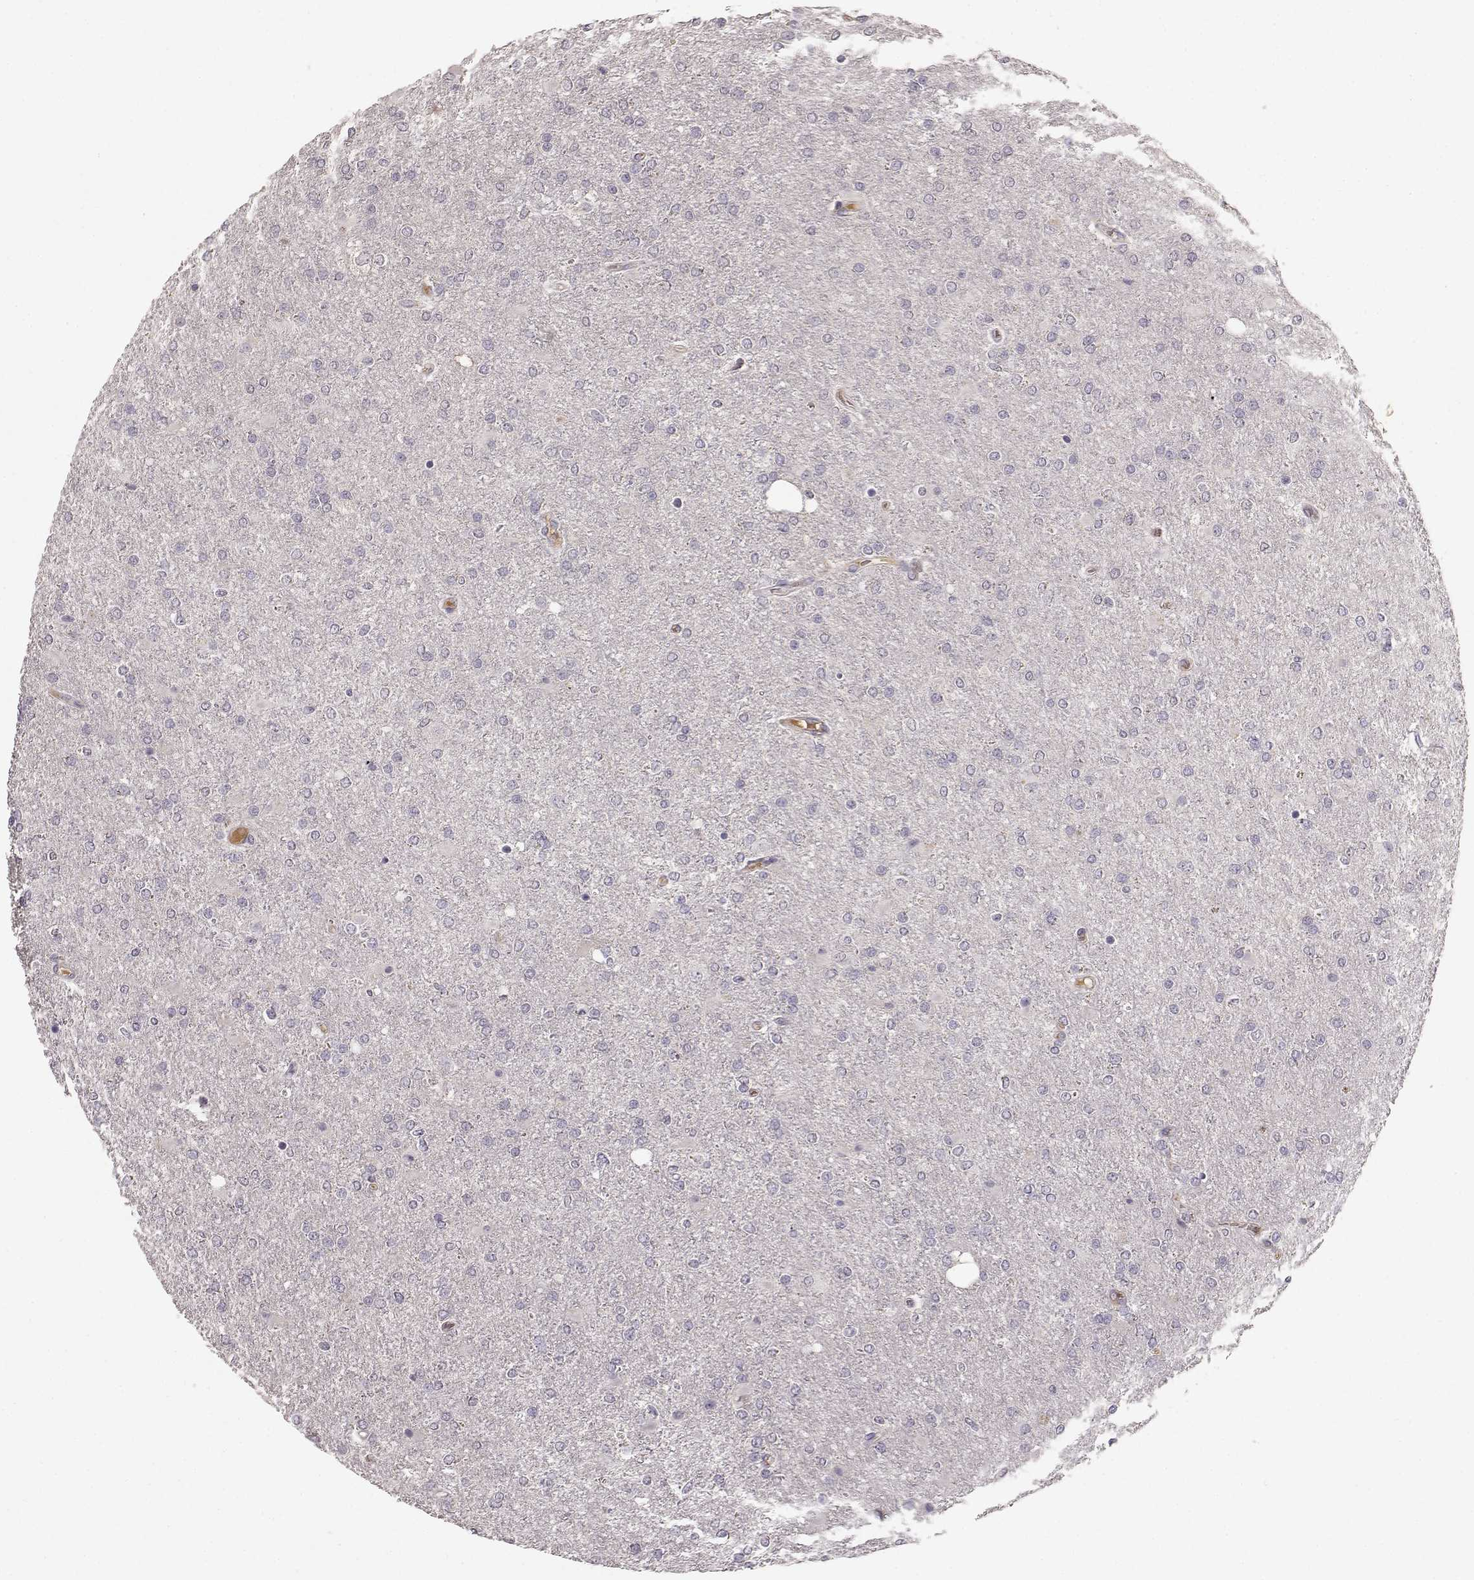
{"staining": {"intensity": "negative", "quantity": "none", "location": "none"}, "tissue": "glioma", "cell_type": "Tumor cells", "image_type": "cancer", "snomed": [{"axis": "morphology", "description": "Glioma, malignant, High grade"}, {"axis": "topography", "description": "Cerebral cortex"}], "caption": "IHC photomicrograph of neoplastic tissue: human malignant high-grade glioma stained with DAB (3,3'-diaminobenzidine) reveals no significant protein expression in tumor cells.", "gene": "YJEFN3", "patient": {"sex": "male", "age": 70}}